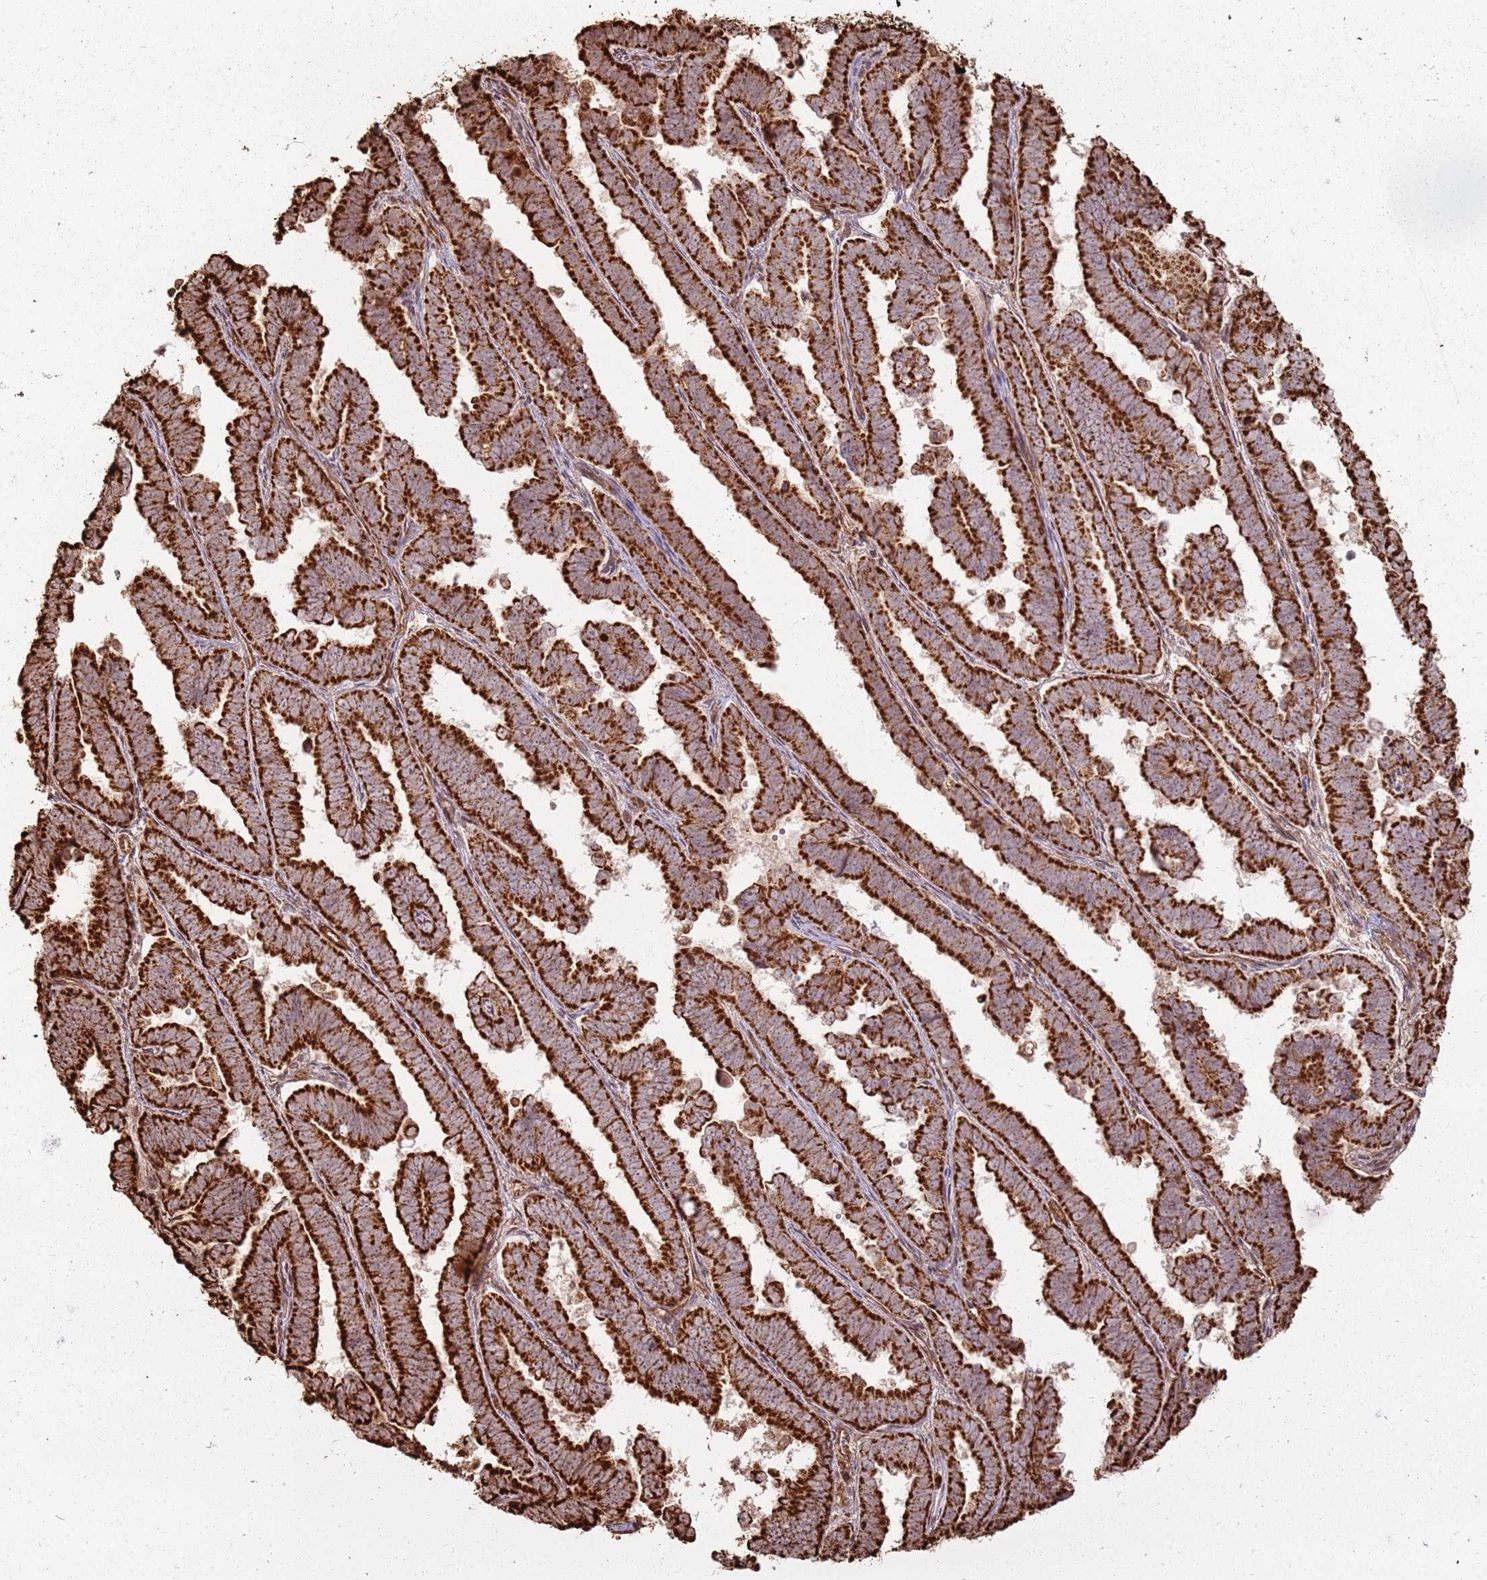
{"staining": {"intensity": "strong", "quantity": ">75%", "location": "cytoplasmic/membranous"}, "tissue": "endometrial cancer", "cell_type": "Tumor cells", "image_type": "cancer", "snomed": [{"axis": "morphology", "description": "Adenocarcinoma, NOS"}, {"axis": "topography", "description": "Endometrium"}], "caption": "Adenocarcinoma (endometrial) tissue displays strong cytoplasmic/membranous expression in approximately >75% of tumor cells, visualized by immunohistochemistry. The protein of interest is stained brown, and the nuclei are stained in blue (DAB IHC with brightfield microscopy, high magnification).", "gene": "DDX59", "patient": {"sex": "female", "age": 75}}